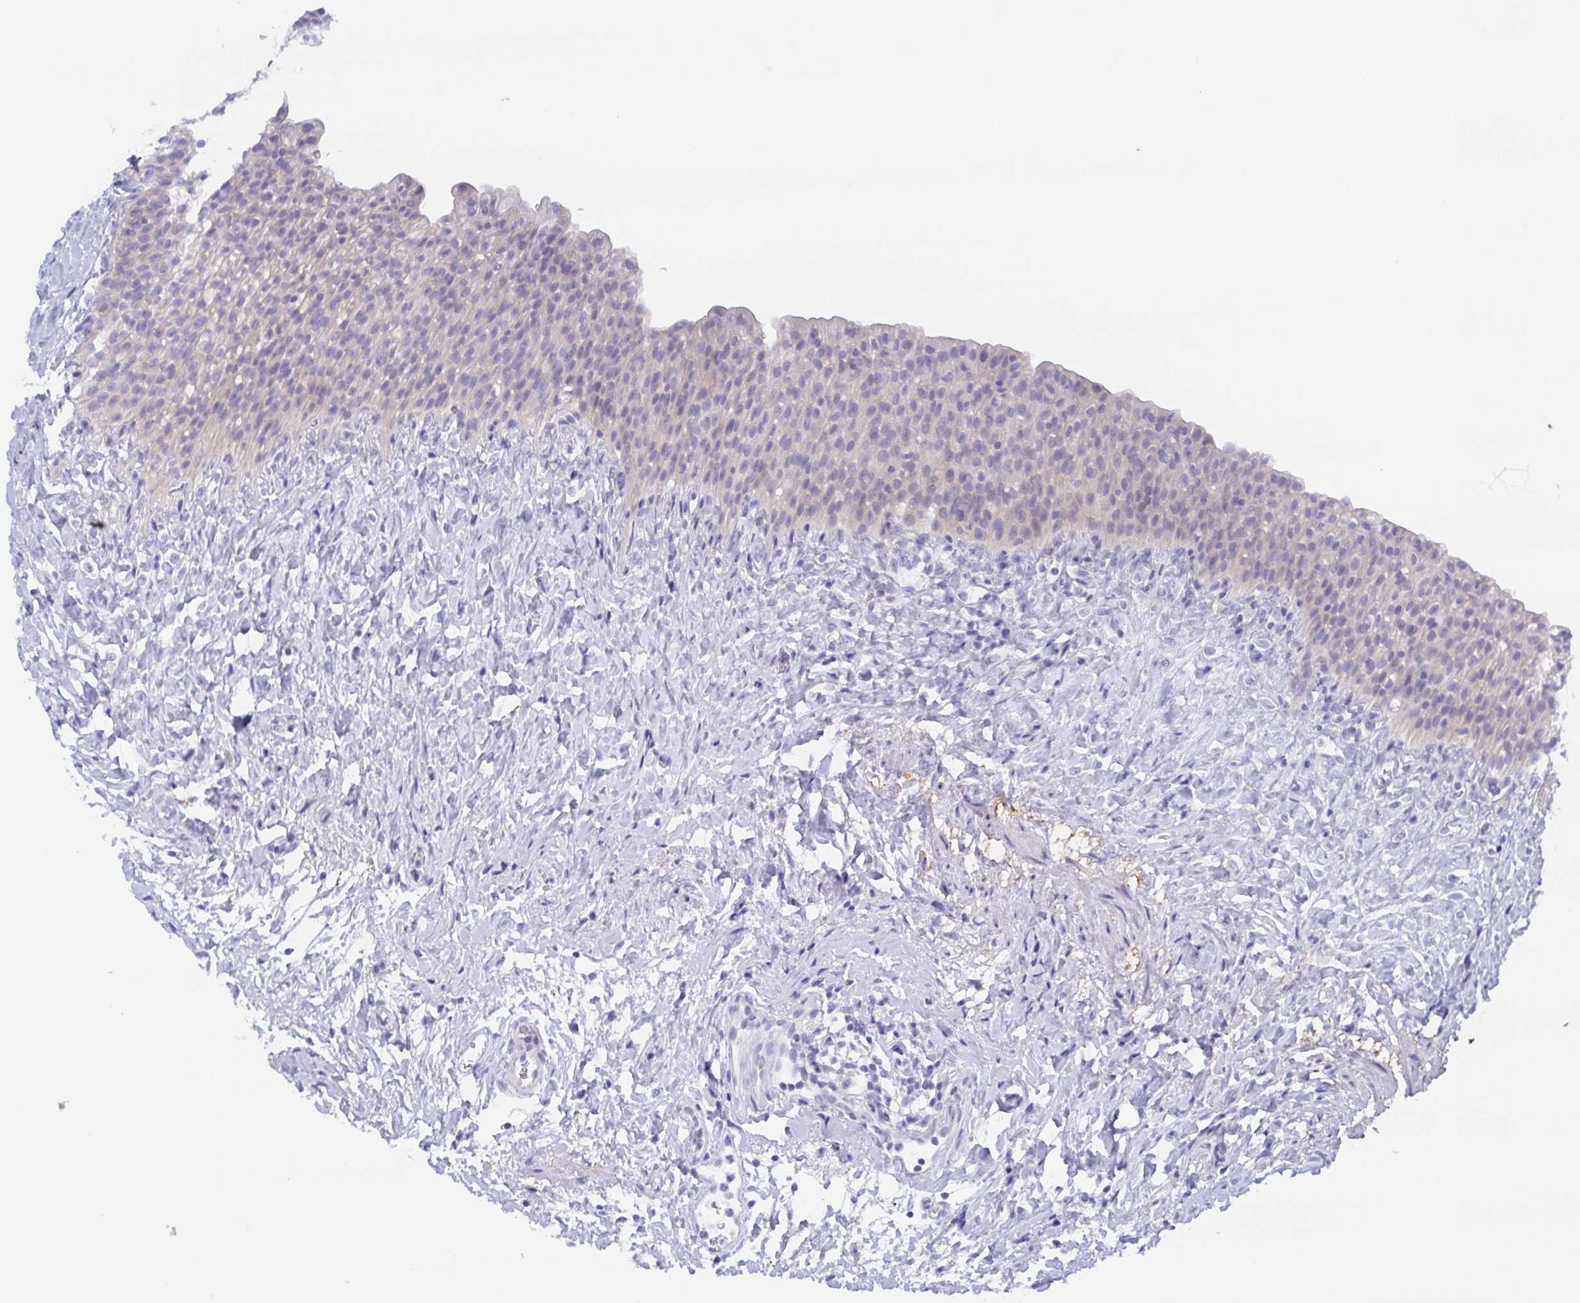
{"staining": {"intensity": "negative", "quantity": "none", "location": "none"}, "tissue": "urinary bladder", "cell_type": "Urothelial cells", "image_type": "normal", "snomed": [{"axis": "morphology", "description": "Normal tissue, NOS"}, {"axis": "topography", "description": "Urinary bladder"}, {"axis": "topography", "description": "Prostate"}], "caption": "This micrograph is of unremarkable urinary bladder stained with immunohistochemistry to label a protein in brown with the nuclei are counter-stained blue. There is no expression in urothelial cells.", "gene": "MUCL3", "patient": {"sex": "male", "age": 76}}